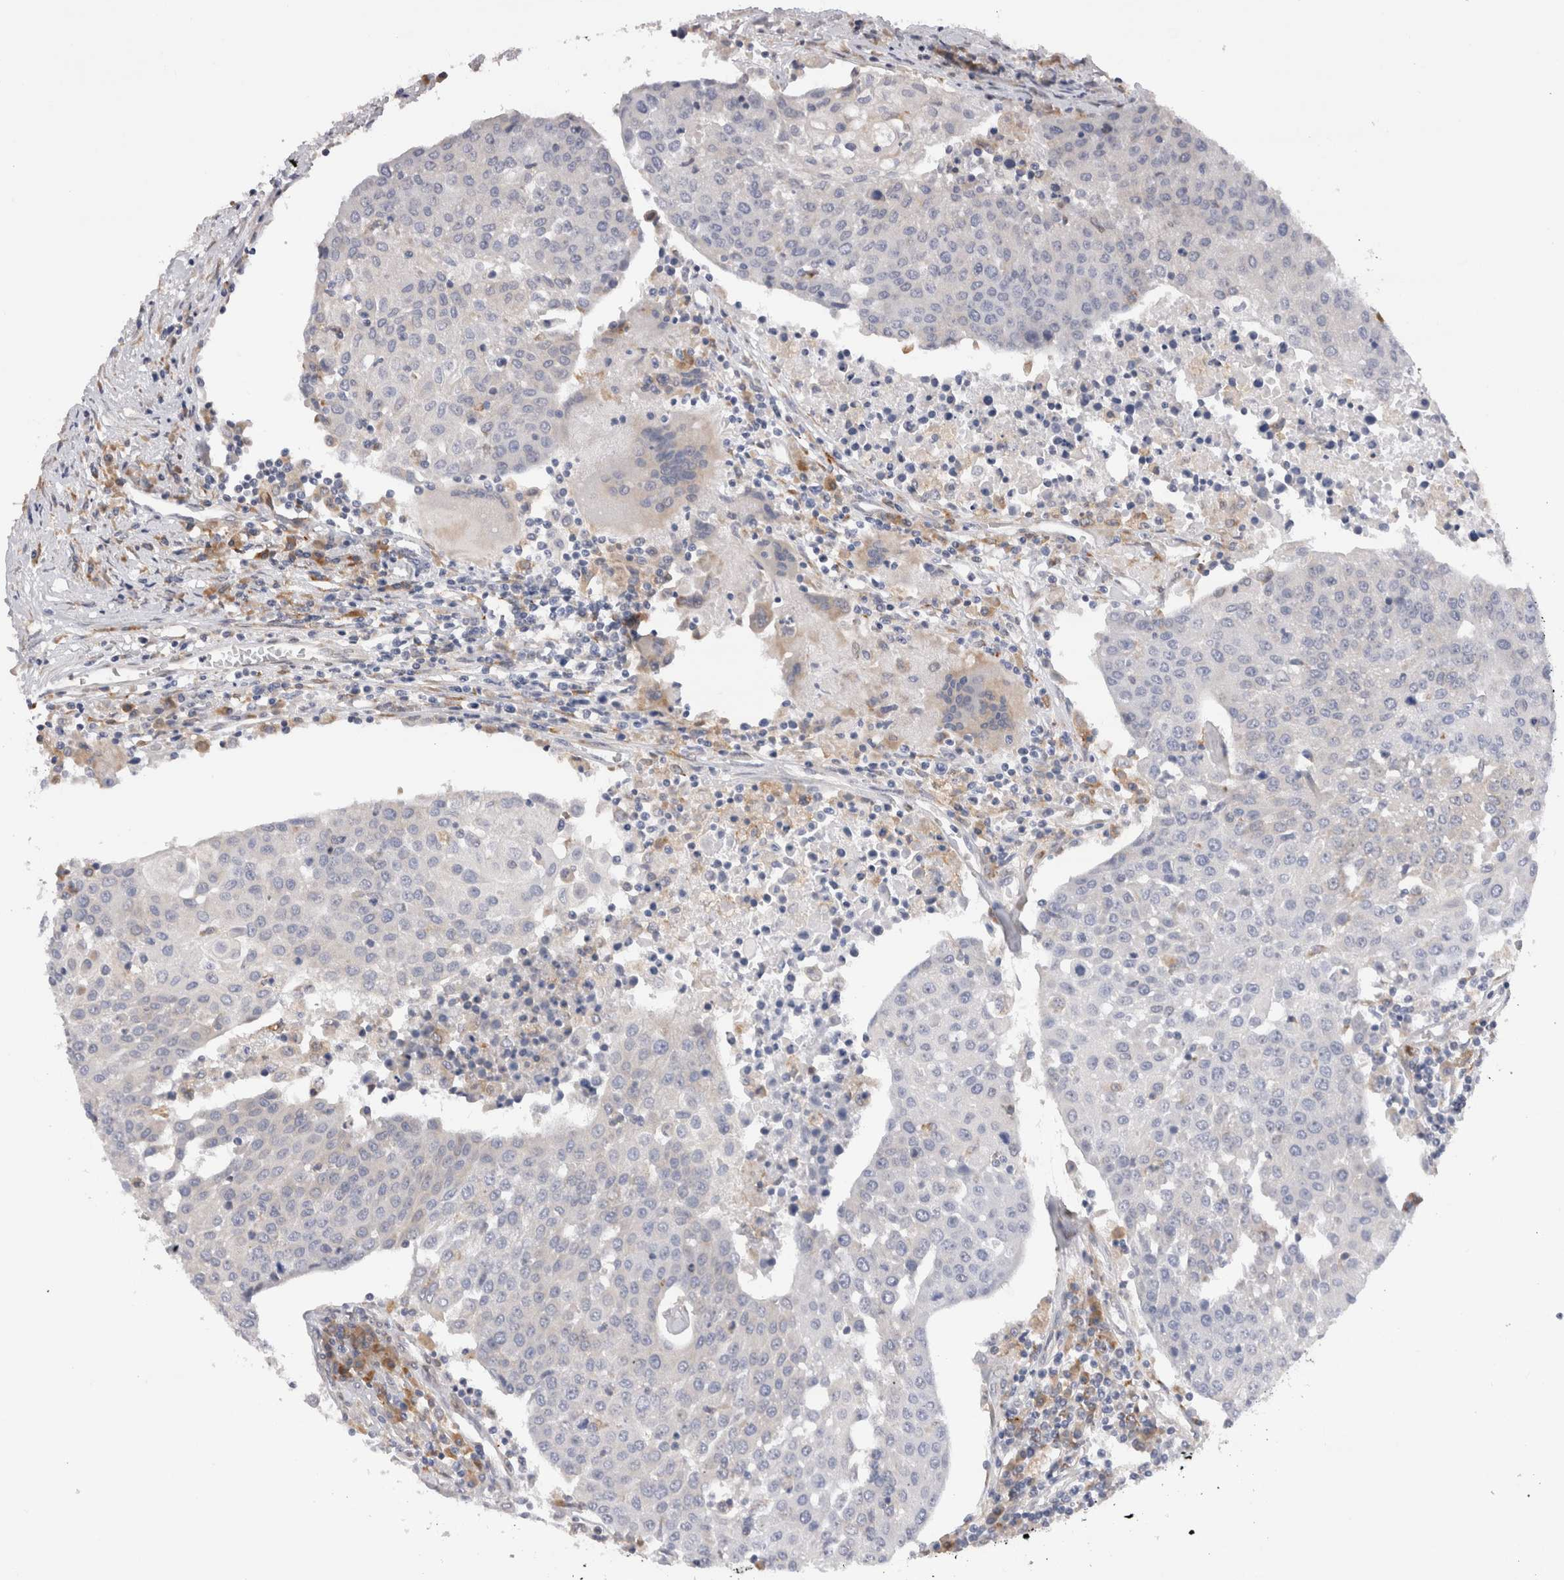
{"staining": {"intensity": "negative", "quantity": "none", "location": "none"}, "tissue": "urothelial cancer", "cell_type": "Tumor cells", "image_type": "cancer", "snomed": [{"axis": "morphology", "description": "Urothelial carcinoma, High grade"}, {"axis": "topography", "description": "Urinary bladder"}], "caption": "Urothelial cancer was stained to show a protein in brown. There is no significant staining in tumor cells. (DAB IHC visualized using brightfield microscopy, high magnification).", "gene": "VCPIP1", "patient": {"sex": "female", "age": 85}}